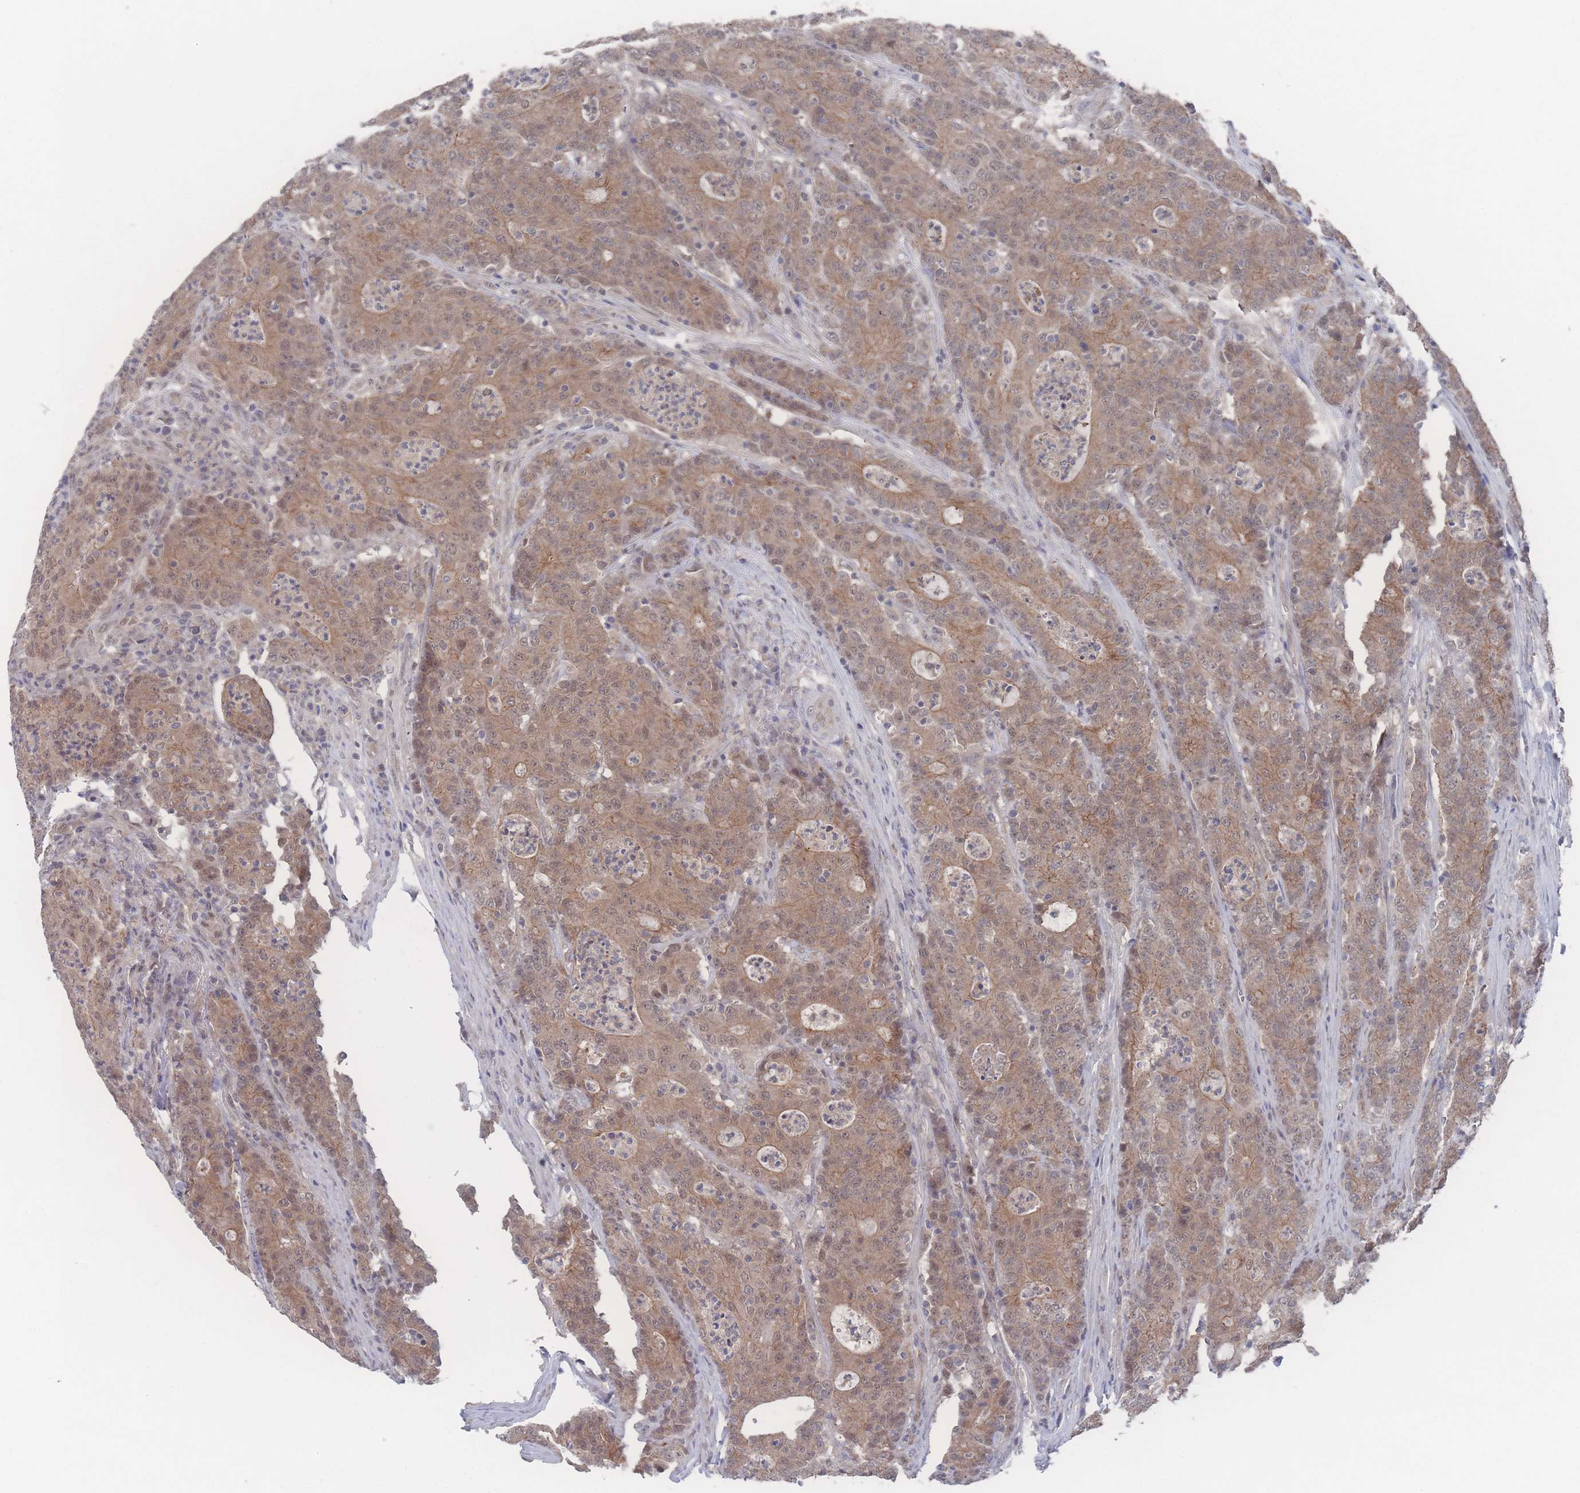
{"staining": {"intensity": "moderate", "quantity": ">75%", "location": "cytoplasmic/membranous,nuclear"}, "tissue": "colorectal cancer", "cell_type": "Tumor cells", "image_type": "cancer", "snomed": [{"axis": "morphology", "description": "Adenocarcinoma, NOS"}, {"axis": "topography", "description": "Colon"}], "caption": "An IHC photomicrograph of tumor tissue is shown. Protein staining in brown shows moderate cytoplasmic/membranous and nuclear positivity in colorectal cancer (adenocarcinoma) within tumor cells.", "gene": "NBEAL1", "patient": {"sex": "male", "age": 83}}